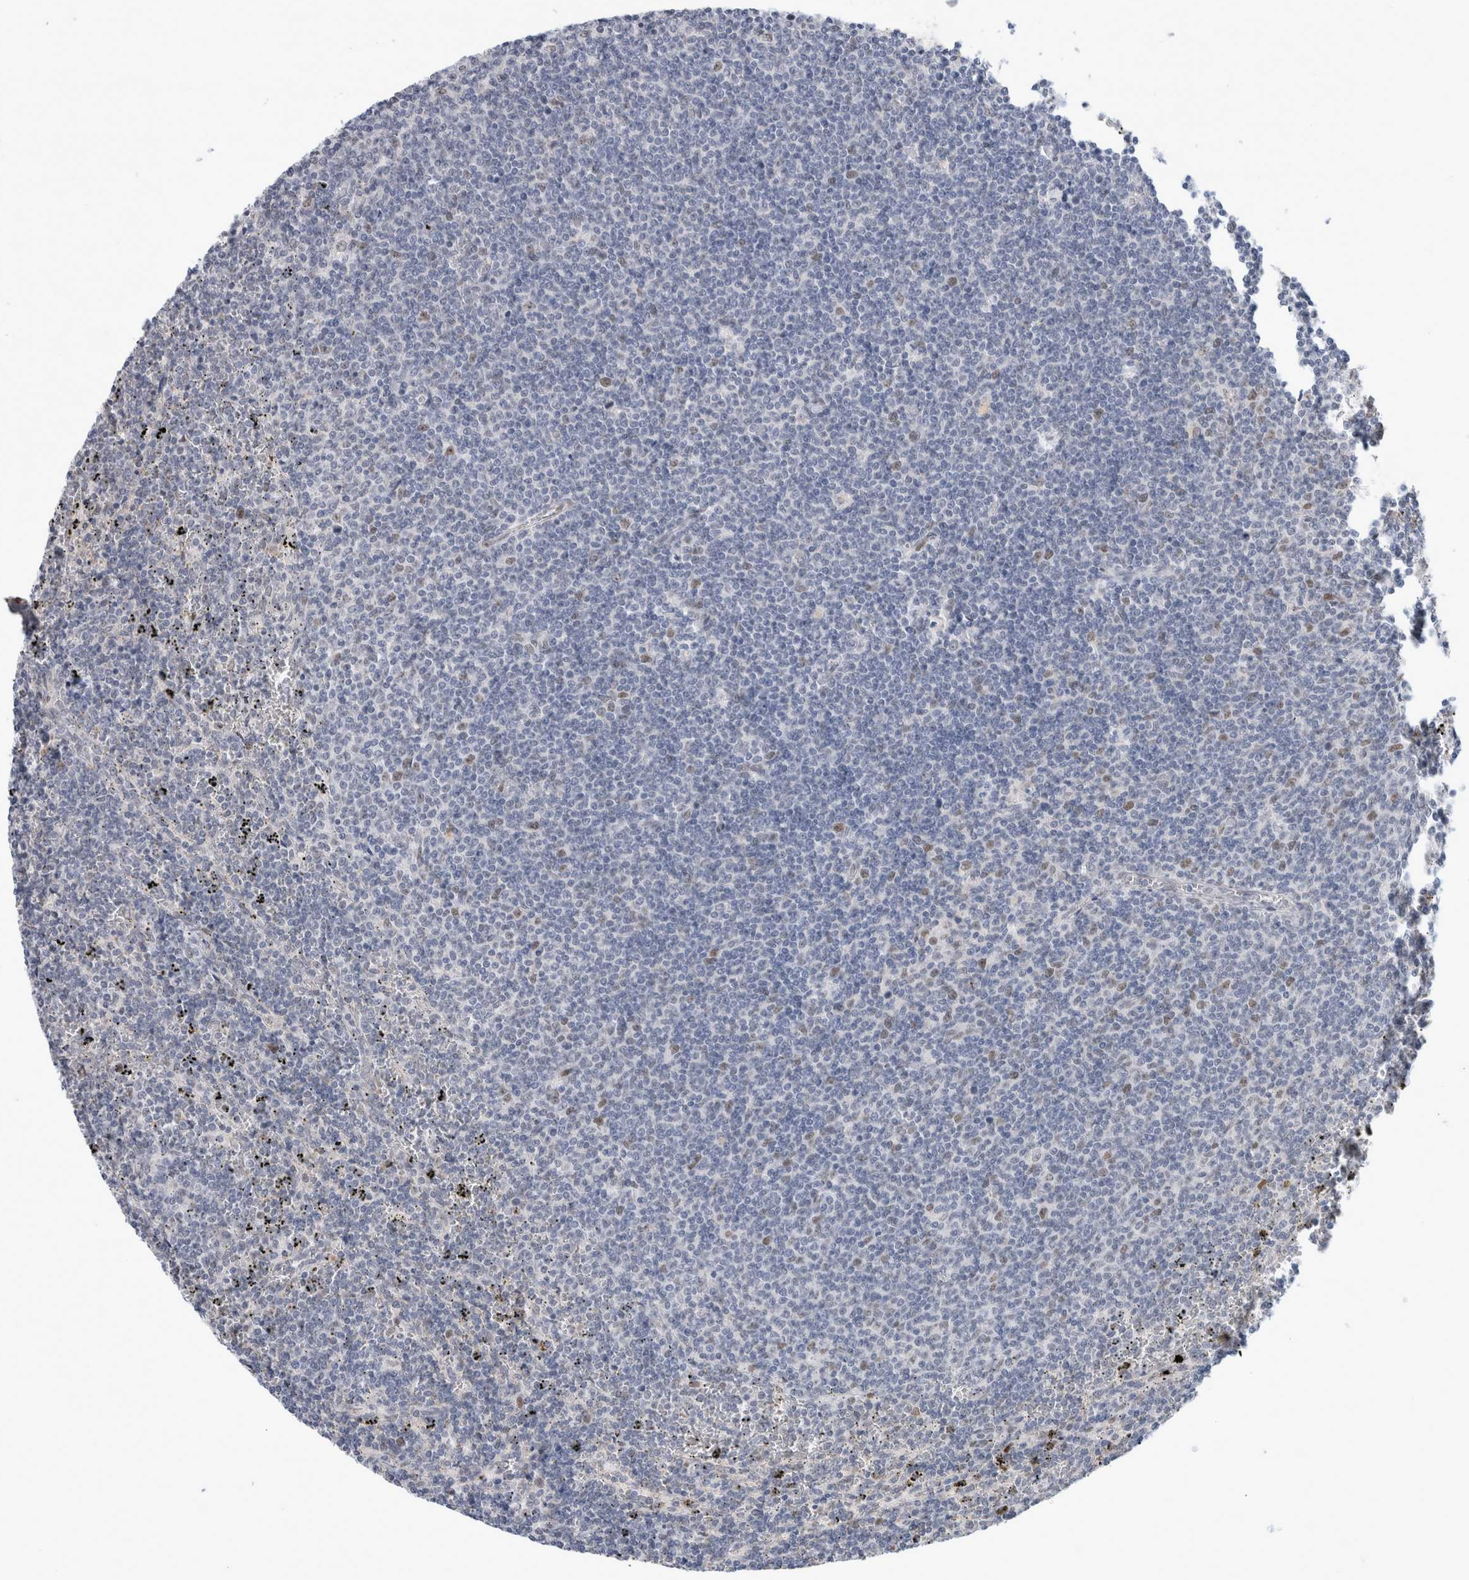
{"staining": {"intensity": "negative", "quantity": "none", "location": "none"}, "tissue": "lymphoma", "cell_type": "Tumor cells", "image_type": "cancer", "snomed": [{"axis": "morphology", "description": "Malignant lymphoma, non-Hodgkin's type, Low grade"}, {"axis": "topography", "description": "Spleen"}], "caption": "This micrograph is of lymphoma stained with immunohistochemistry (IHC) to label a protein in brown with the nuclei are counter-stained blue. There is no expression in tumor cells.", "gene": "KNL1", "patient": {"sex": "female", "age": 50}}